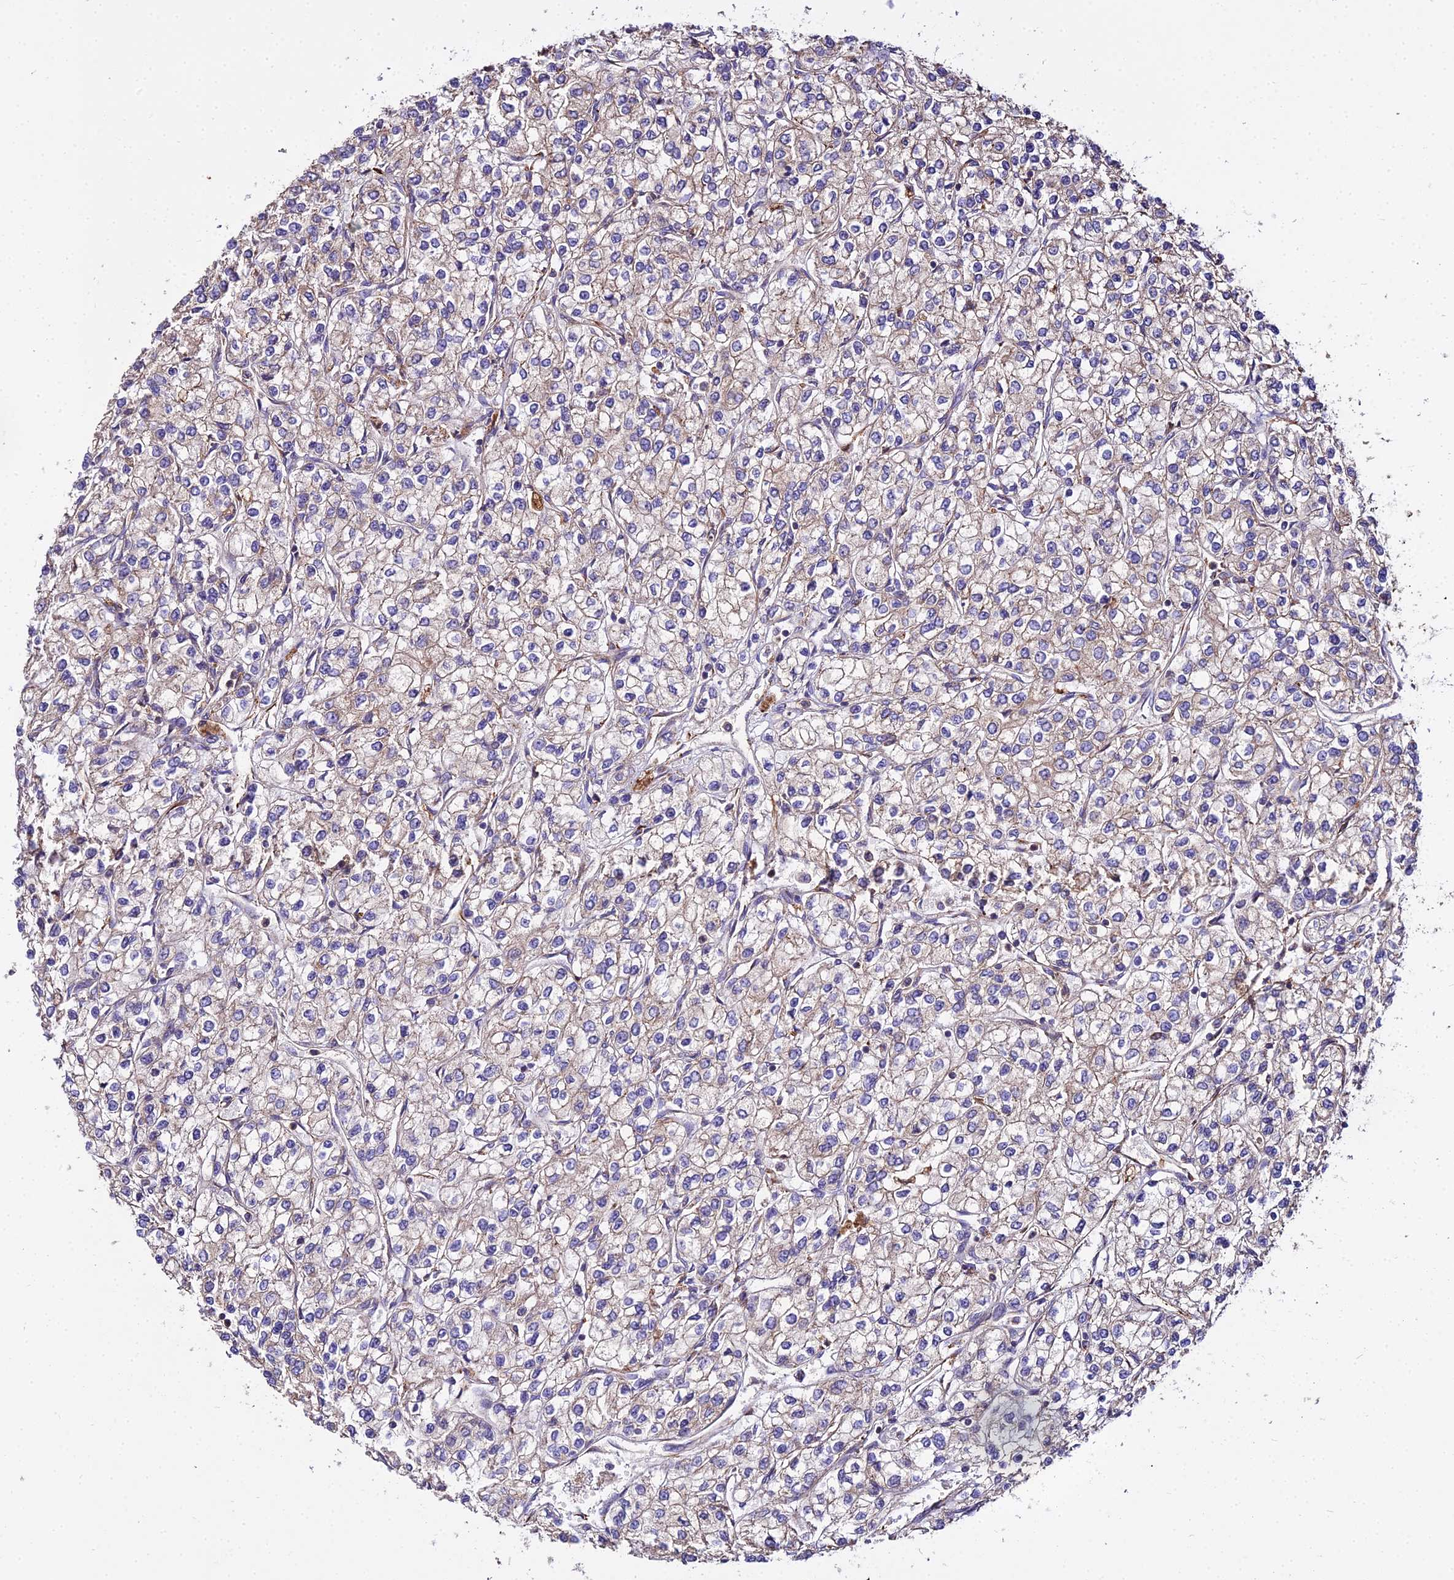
{"staining": {"intensity": "weak", "quantity": "25%-75%", "location": "cytoplasmic/membranous"}, "tissue": "renal cancer", "cell_type": "Tumor cells", "image_type": "cancer", "snomed": [{"axis": "morphology", "description": "Adenocarcinoma, NOS"}, {"axis": "topography", "description": "Kidney"}], "caption": "The immunohistochemical stain labels weak cytoplasmic/membranous staining in tumor cells of renal cancer tissue. Immunohistochemistry (ihc) stains the protein of interest in brown and the nuclei are stained blue.", "gene": "PEX19", "patient": {"sex": "male", "age": 80}}